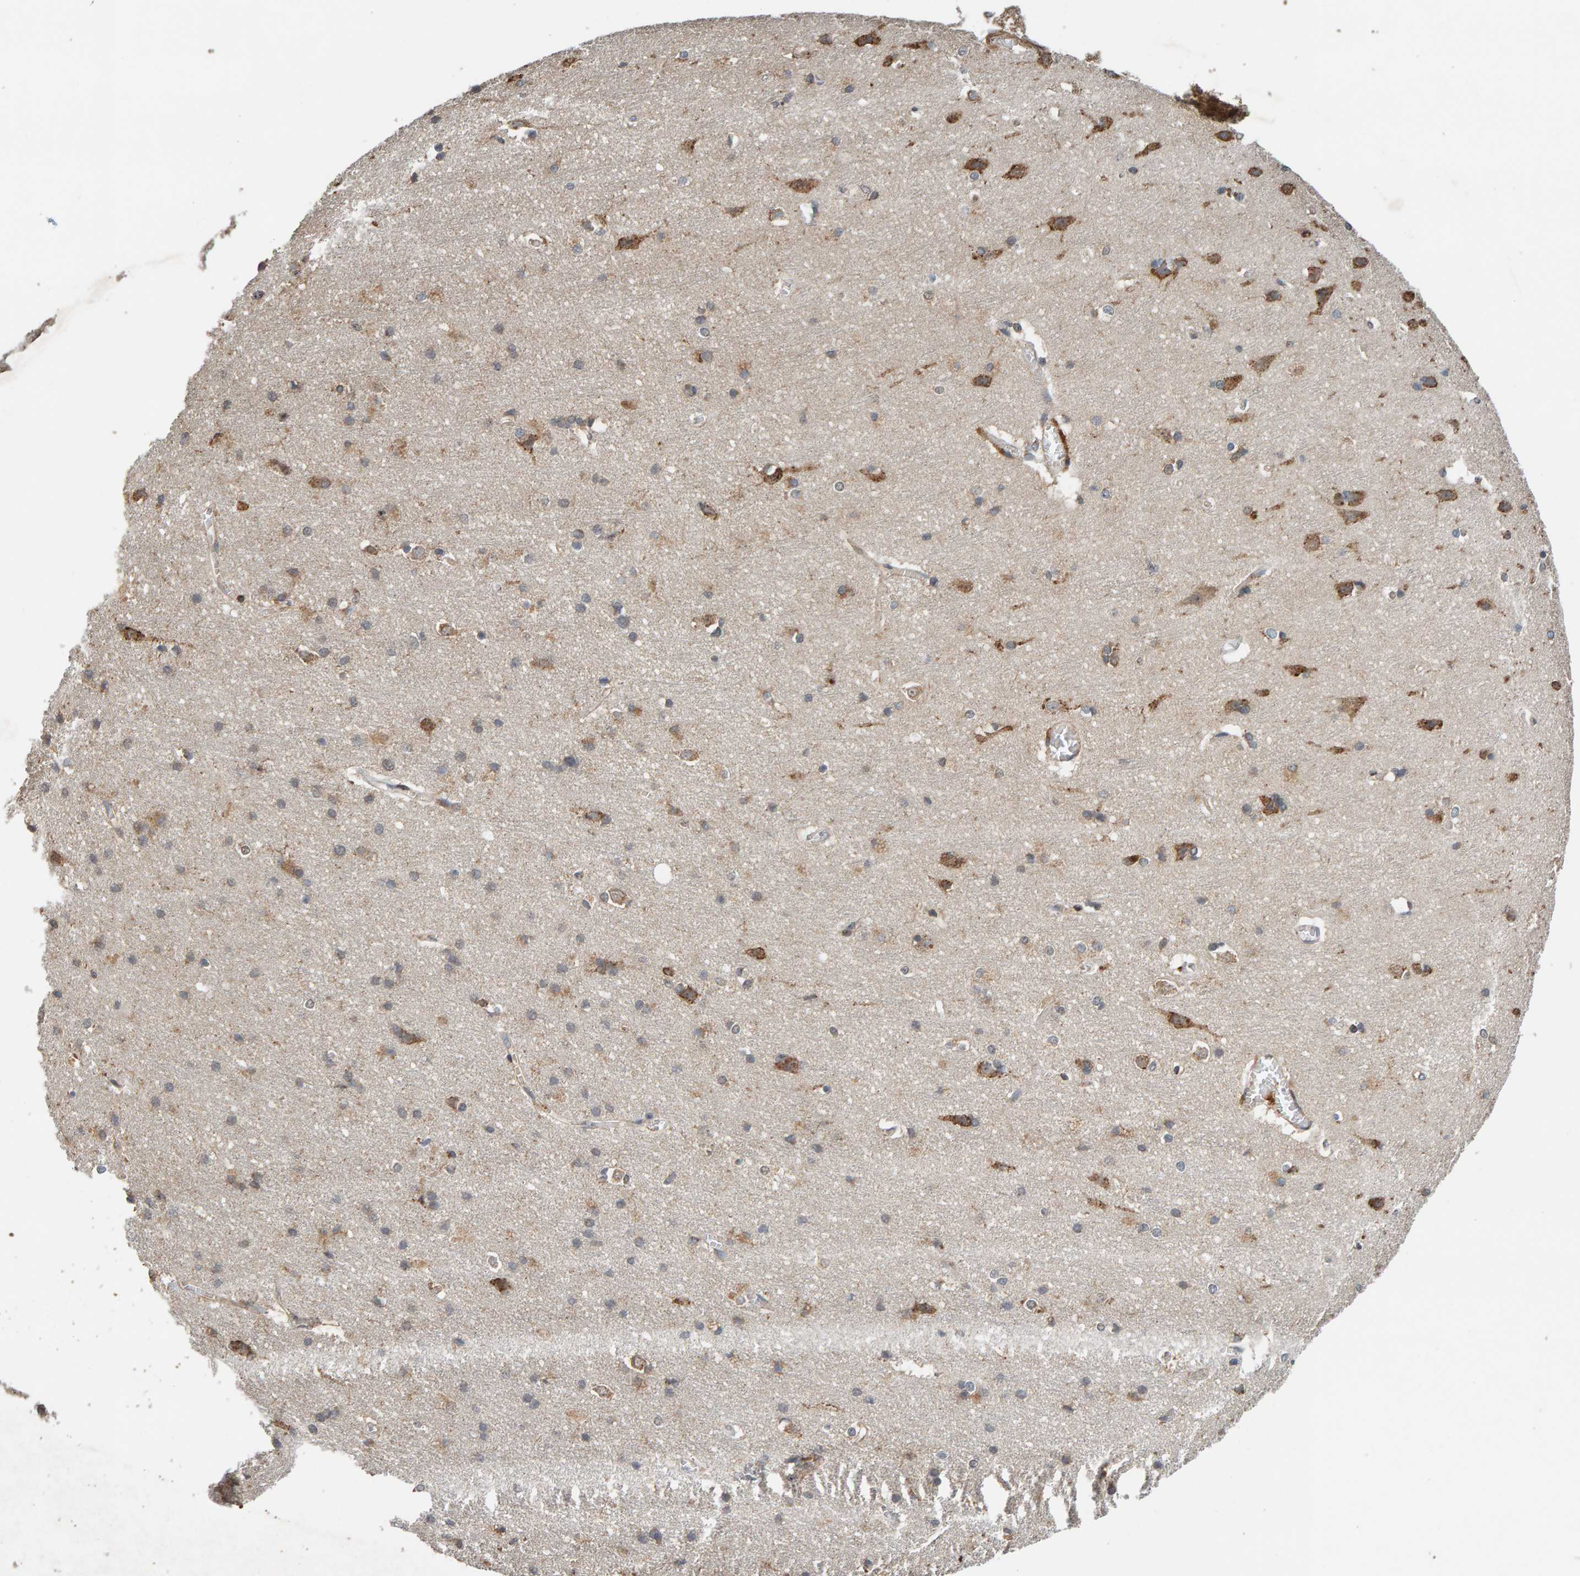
{"staining": {"intensity": "weak", "quantity": ">75%", "location": "cytoplasmic/membranous"}, "tissue": "cerebral cortex", "cell_type": "Endothelial cells", "image_type": "normal", "snomed": [{"axis": "morphology", "description": "Normal tissue, NOS"}, {"axis": "topography", "description": "Cerebral cortex"}], "caption": "Immunohistochemistry (IHC) (DAB) staining of benign cerebral cortex demonstrates weak cytoplasmic/membranous protein expression in approximately >75% of endothelial cells.", "gene": "PLA2G3", "patient": {"sex": "male", "age": 54}}